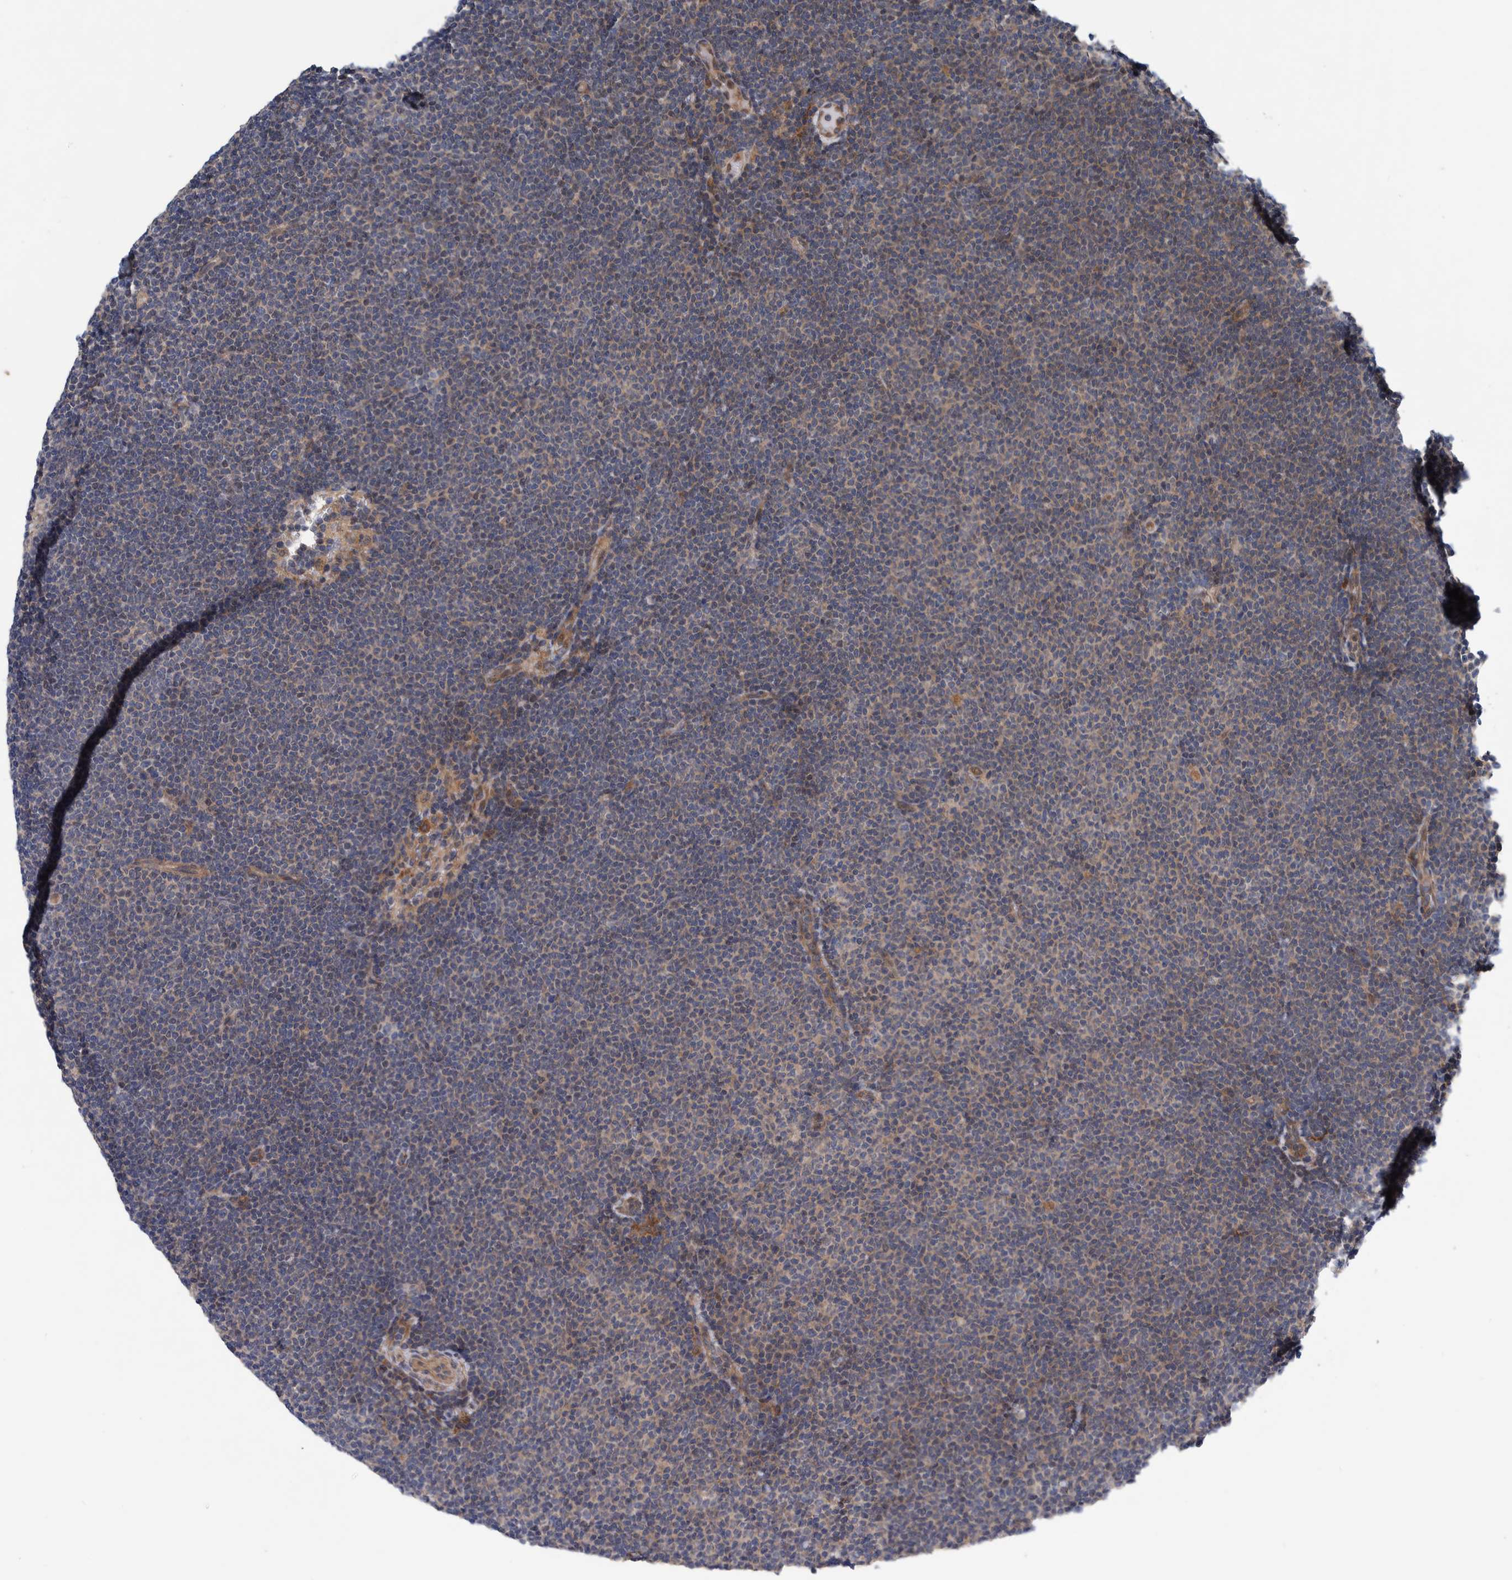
{"staining": {"intensity": "weak", "quantity": "<25%", "location": "cytoplasmic/membranous"}, "tissue": "lymphoma", "cell_type": "Tumor cells", "image_type": "cancer", "snomed": [{"axis": "morphology", "description": "Malignant lymphoma, non-Hodgkin's type, Low grade"}, {"axis": "topography", "description": "Lymph node"}], "caption": "Tumor cells are negative for brown protein staining in lymphoma.", "gene": "PIK3R6", "patient": {"sex": "female", "age": 53}}